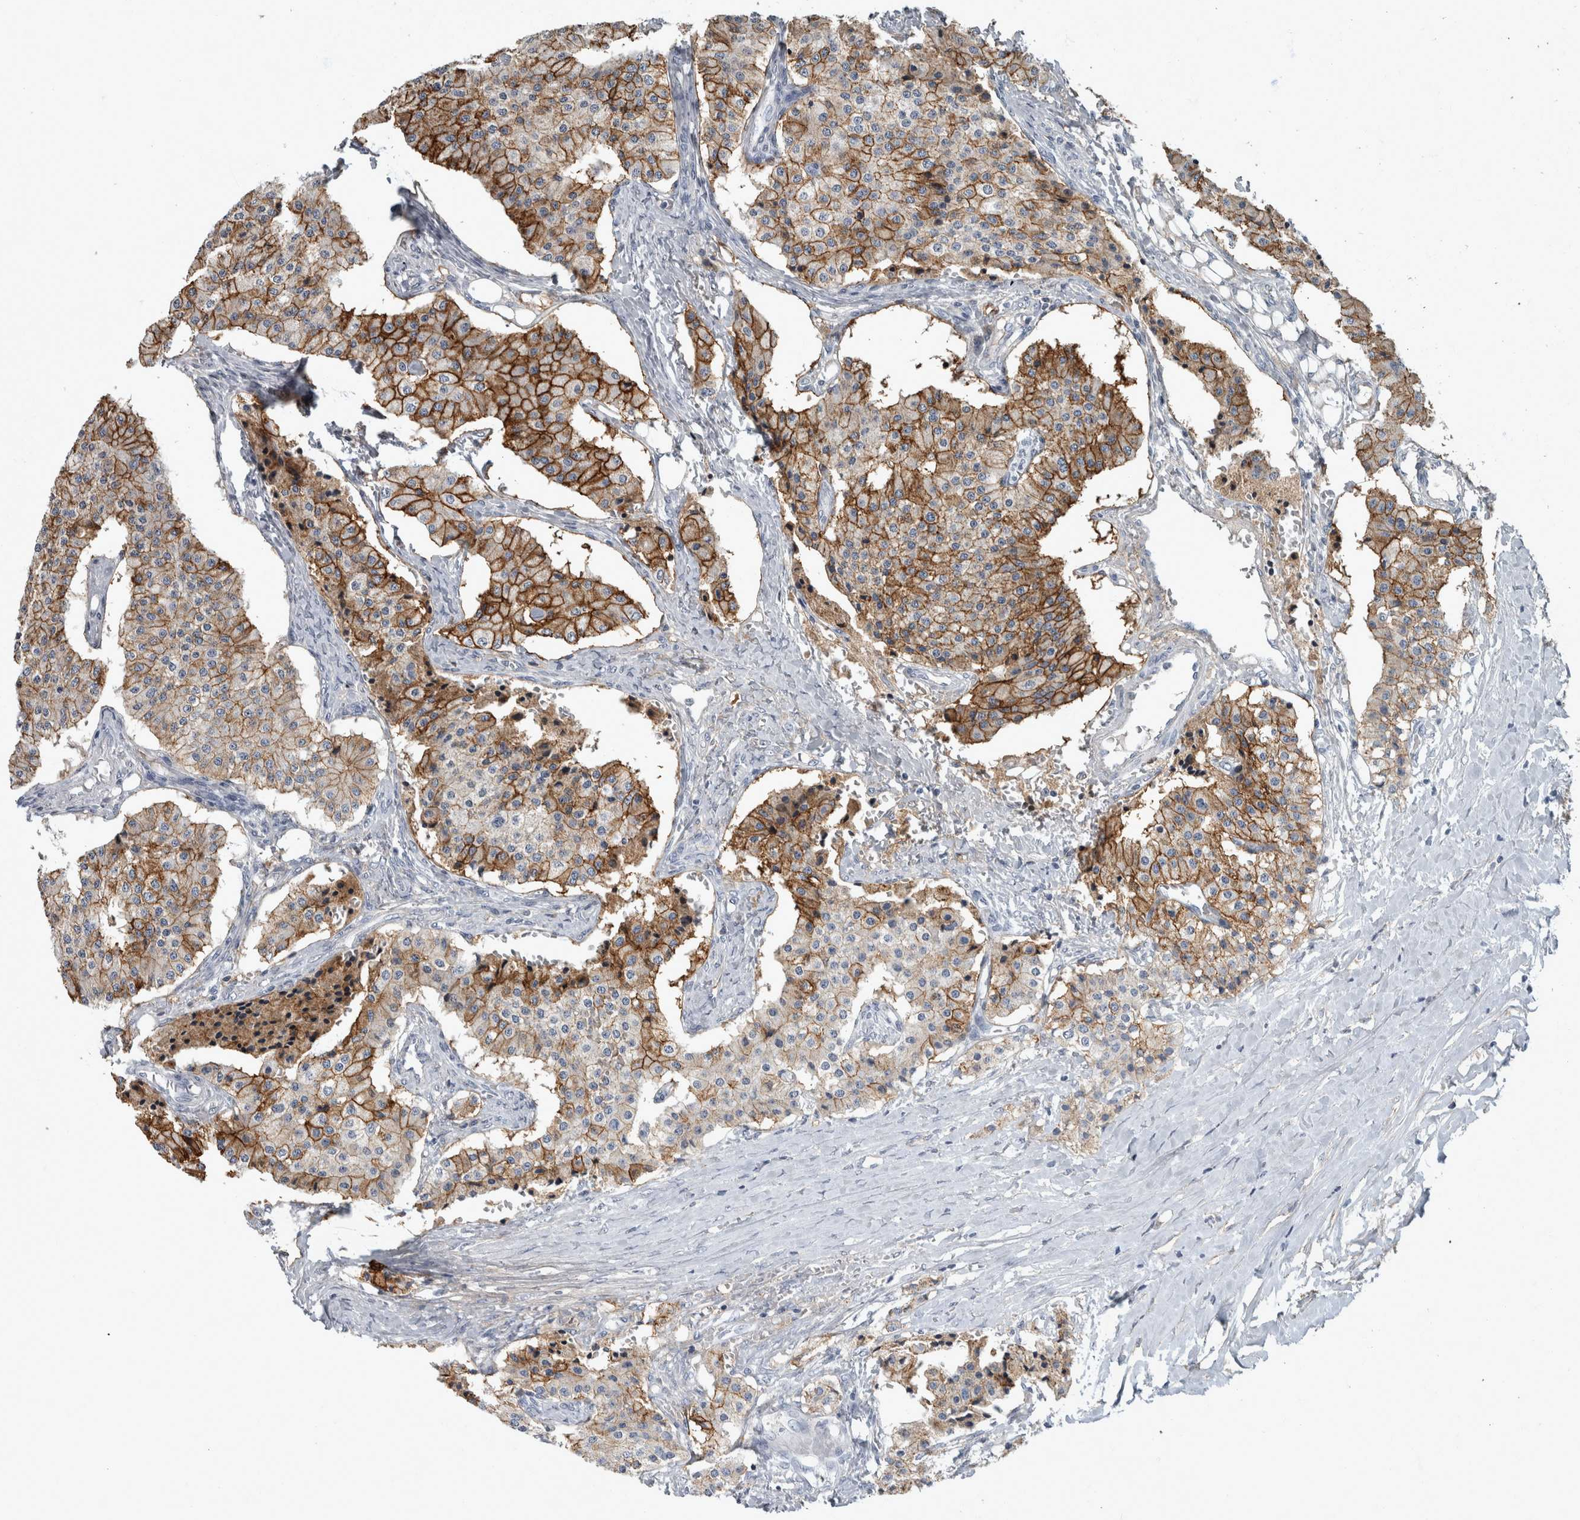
{"staining": {"intensity": "moderate", "quantity": ">75%", "location": "cytoplasmic/membranous"}, "tissue": "carcinoid", "cell_type": "Tumor cells", "image_type": "cancer", "snomed": [{"axis": "morphology", "description": "Carcinoid, malignant, NOS"}, {"axis": "topography", "description": "Colon"}], "caption": "Carcinoid (malignant) stained with DAB (3,3'-diaminobenzidine) immunohistochemistry reveals medium levels of moderate cytoplasmic/membranous expression in about >75% of tumor cells.", "gene": "DSG2", "patient": {"sex": "female", "age": 52}}